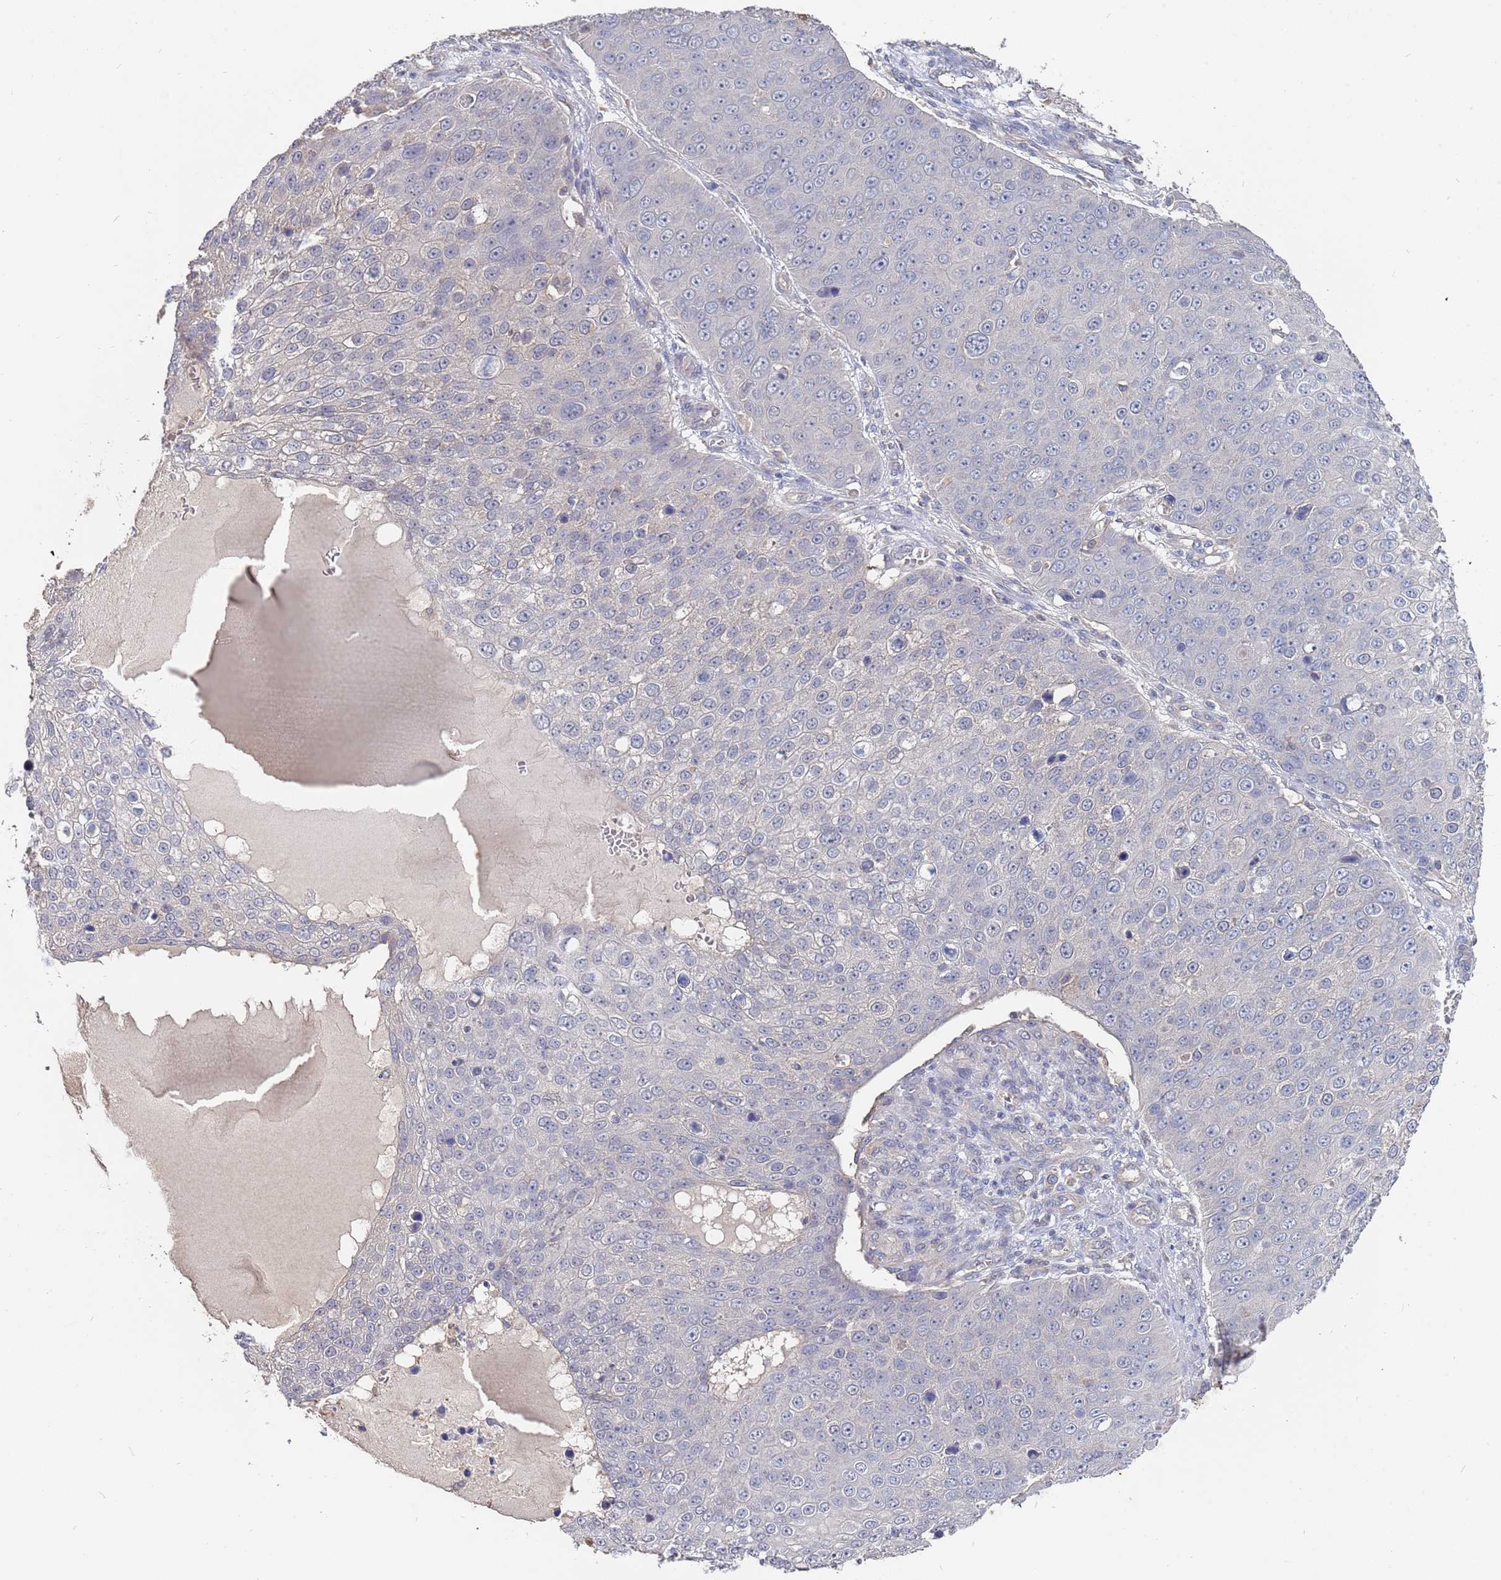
{"staining": {"intensity": "negative", "quantity": "none", "location": "none"}, "tissue": "skin cancer", "cell_type": "Tumor cells", "image_type": "cancer", "snomed": [{"axis": "morphology", "description": "Squamous cell carcinoma, NOS"}, {"axis": "topography", "description": "Skin"}], "caption": "Skin cancer was stained to show a protein in brown. There is no significant staining in tumor cells. Nuclei are stained in blue.", "gene": "TCEANC2", "patient": {"sex": "male", "age": 71}}